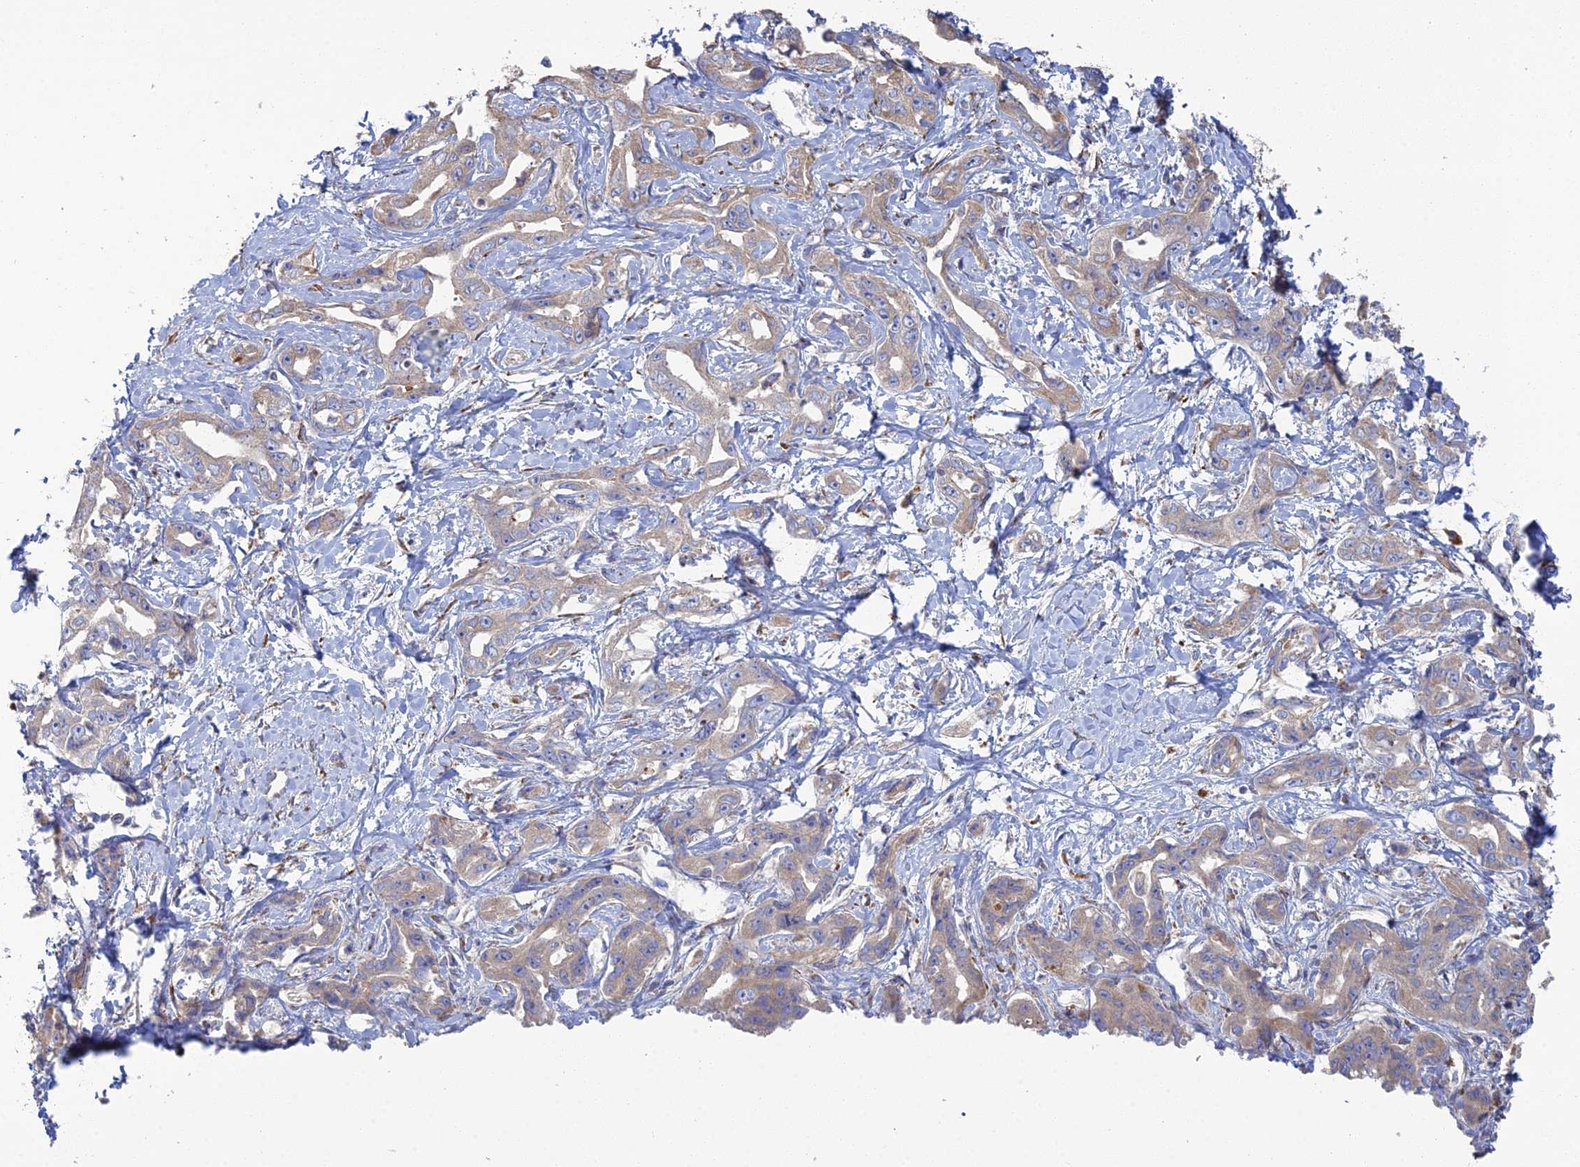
{"staining": {"intensity": "weak", "quantity": "25%-75%", "location": "cytoplasmic/membranous"}, "tissue": "liver cancer", "cell_type": "Tumor cells", "image_type": "cancer", "snomed": [{"axis": "morphology", "description": "Cholangiocarcinoma"}, {"axis": "topography", "description": "Liver"}], "caption": "A high-resolution histopathology image shows immunohistochemistry staining of cholangiocarcinoma (liver), which exhibits weak cytoplasmic/membranous staining in about 25%-75% of tumor cells. Nuclei are stained in blue.", "gene": "TRAPPC6A", "patient": {"sex": "male", "age": 59}}